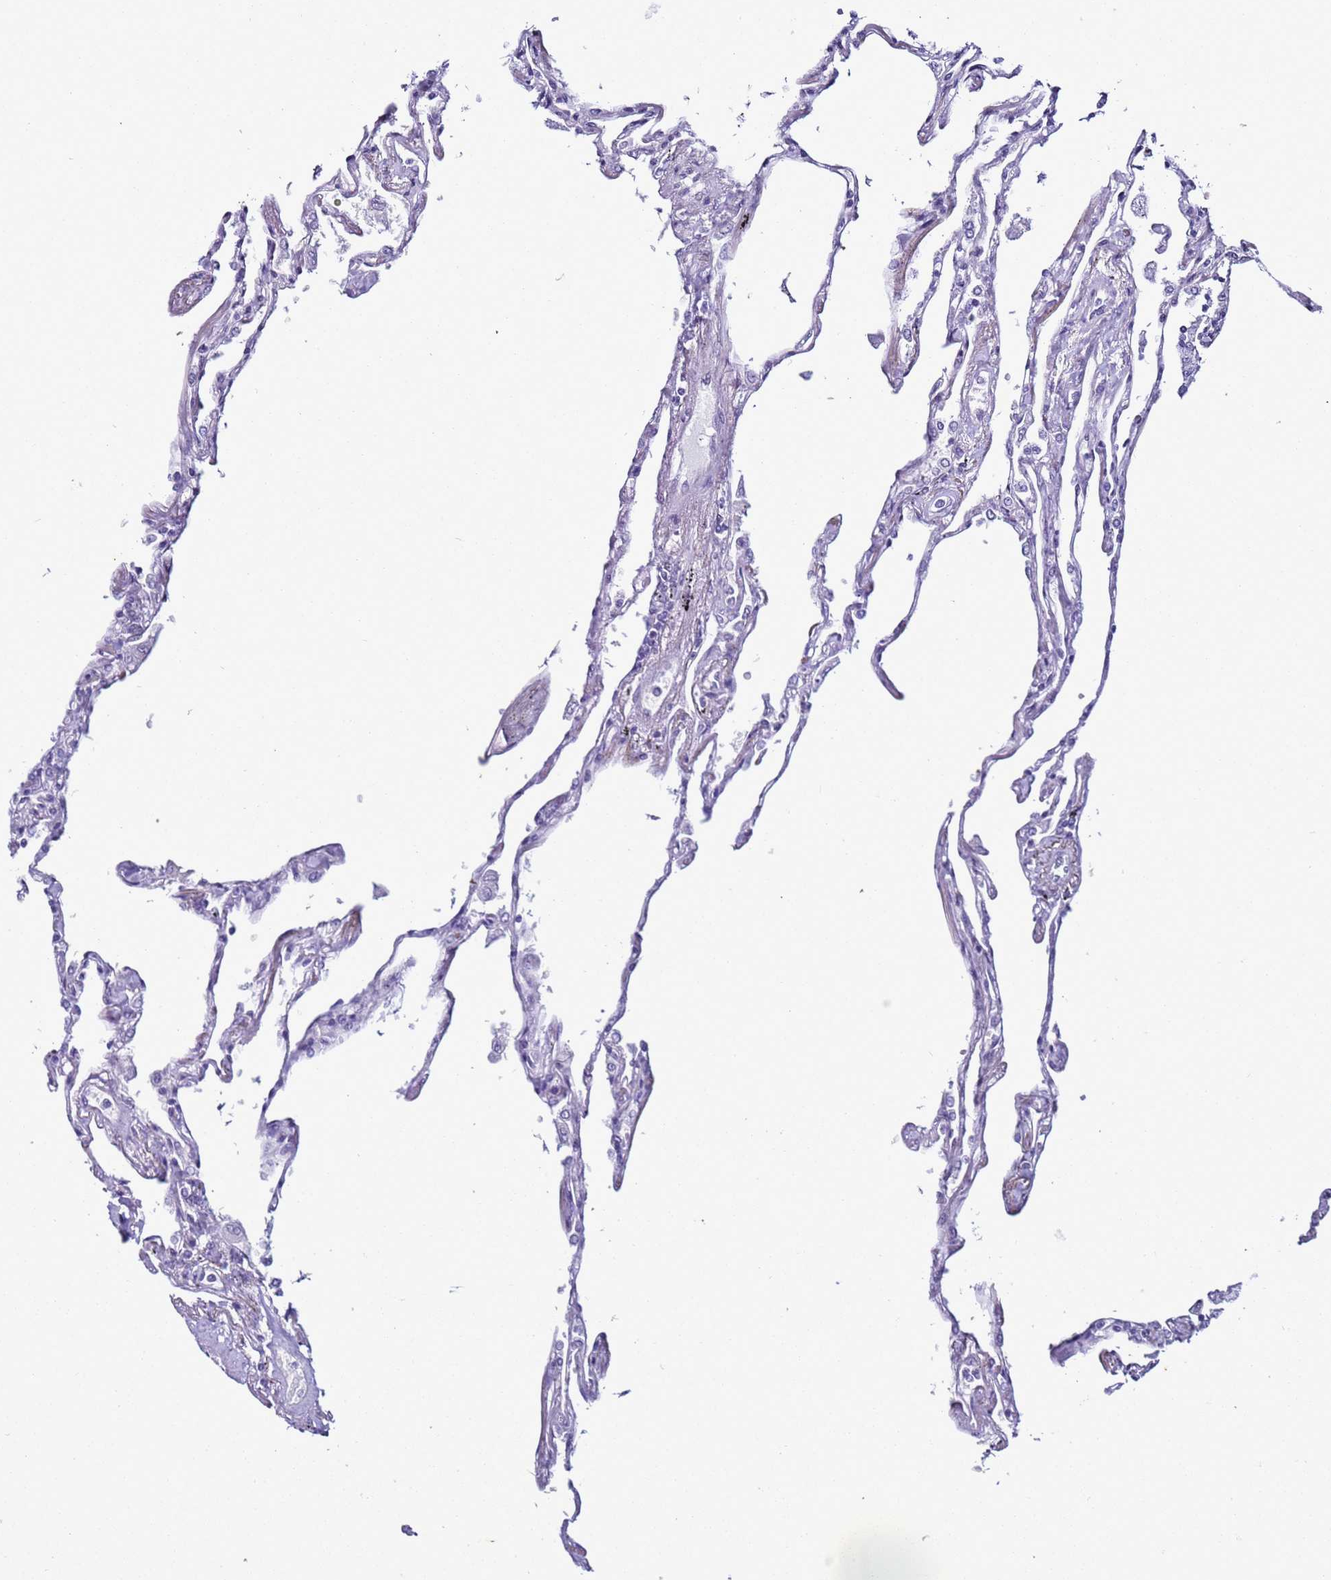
{"staining": {"intensity": "negative", "quantity": "none", "location": "none"}, "tissue": "lung", "cell_type": "Alveolar cells", "image_type": "normal", "snomed": [{"axis": "morphology", "description": "Normal tissue, NOS"}, {"axis": "topography", "description": "Lung"}], "caption": "DAB (3,3'-diaminobenzidine) immunohistochemical staining of normal lung exhibits no significant positivity in alveolar cells. (Immunohistochemistry (ihc), brightfield microscopy, high magnification).", "gene": "LRRC10B", "patient": {"sex": "female", "age": 67}}